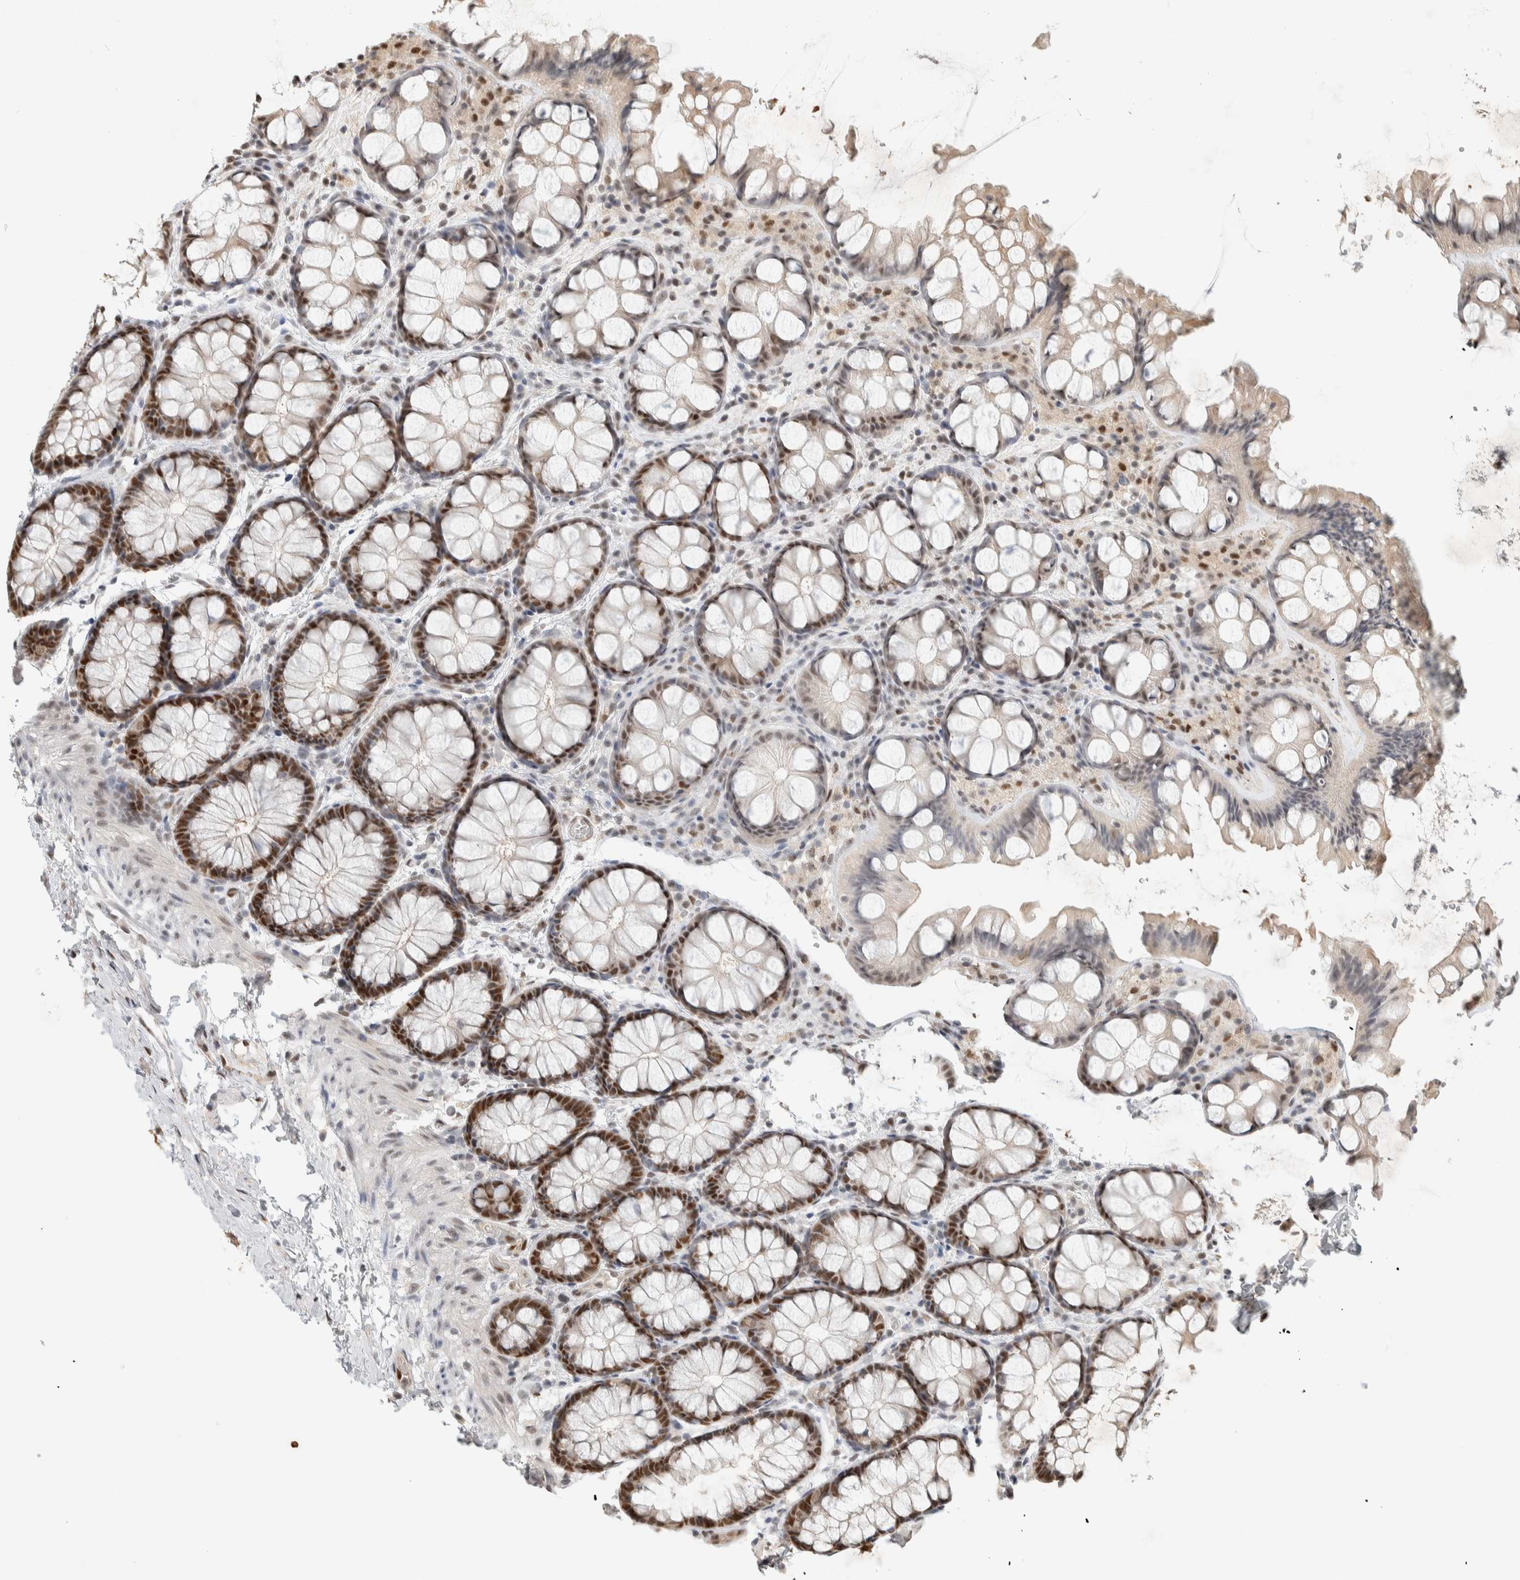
{"staining": {"intensity": "moderate", "quantity": ">75%", "location": "nuclear"}, "tissue": "colon", "cell_type": "Endothelial cells", "image_type": "normal", "snomed": [{"axis": "morphology", "description": "Normal tissue, NOS"}, {"axis": "topography", "description": "Colon"}], "caption": "Immunohistochemistry (DAB) staining of benign colon reveals moderate nuclear protein expression in about >75% of endothelial cells. (Stains: DAB in brown, nuclei in blue, Microscopy: brightfield microscopy at high magnification).", "gene": "PUS7", "patient": {"sex": "male", "age": 47}}